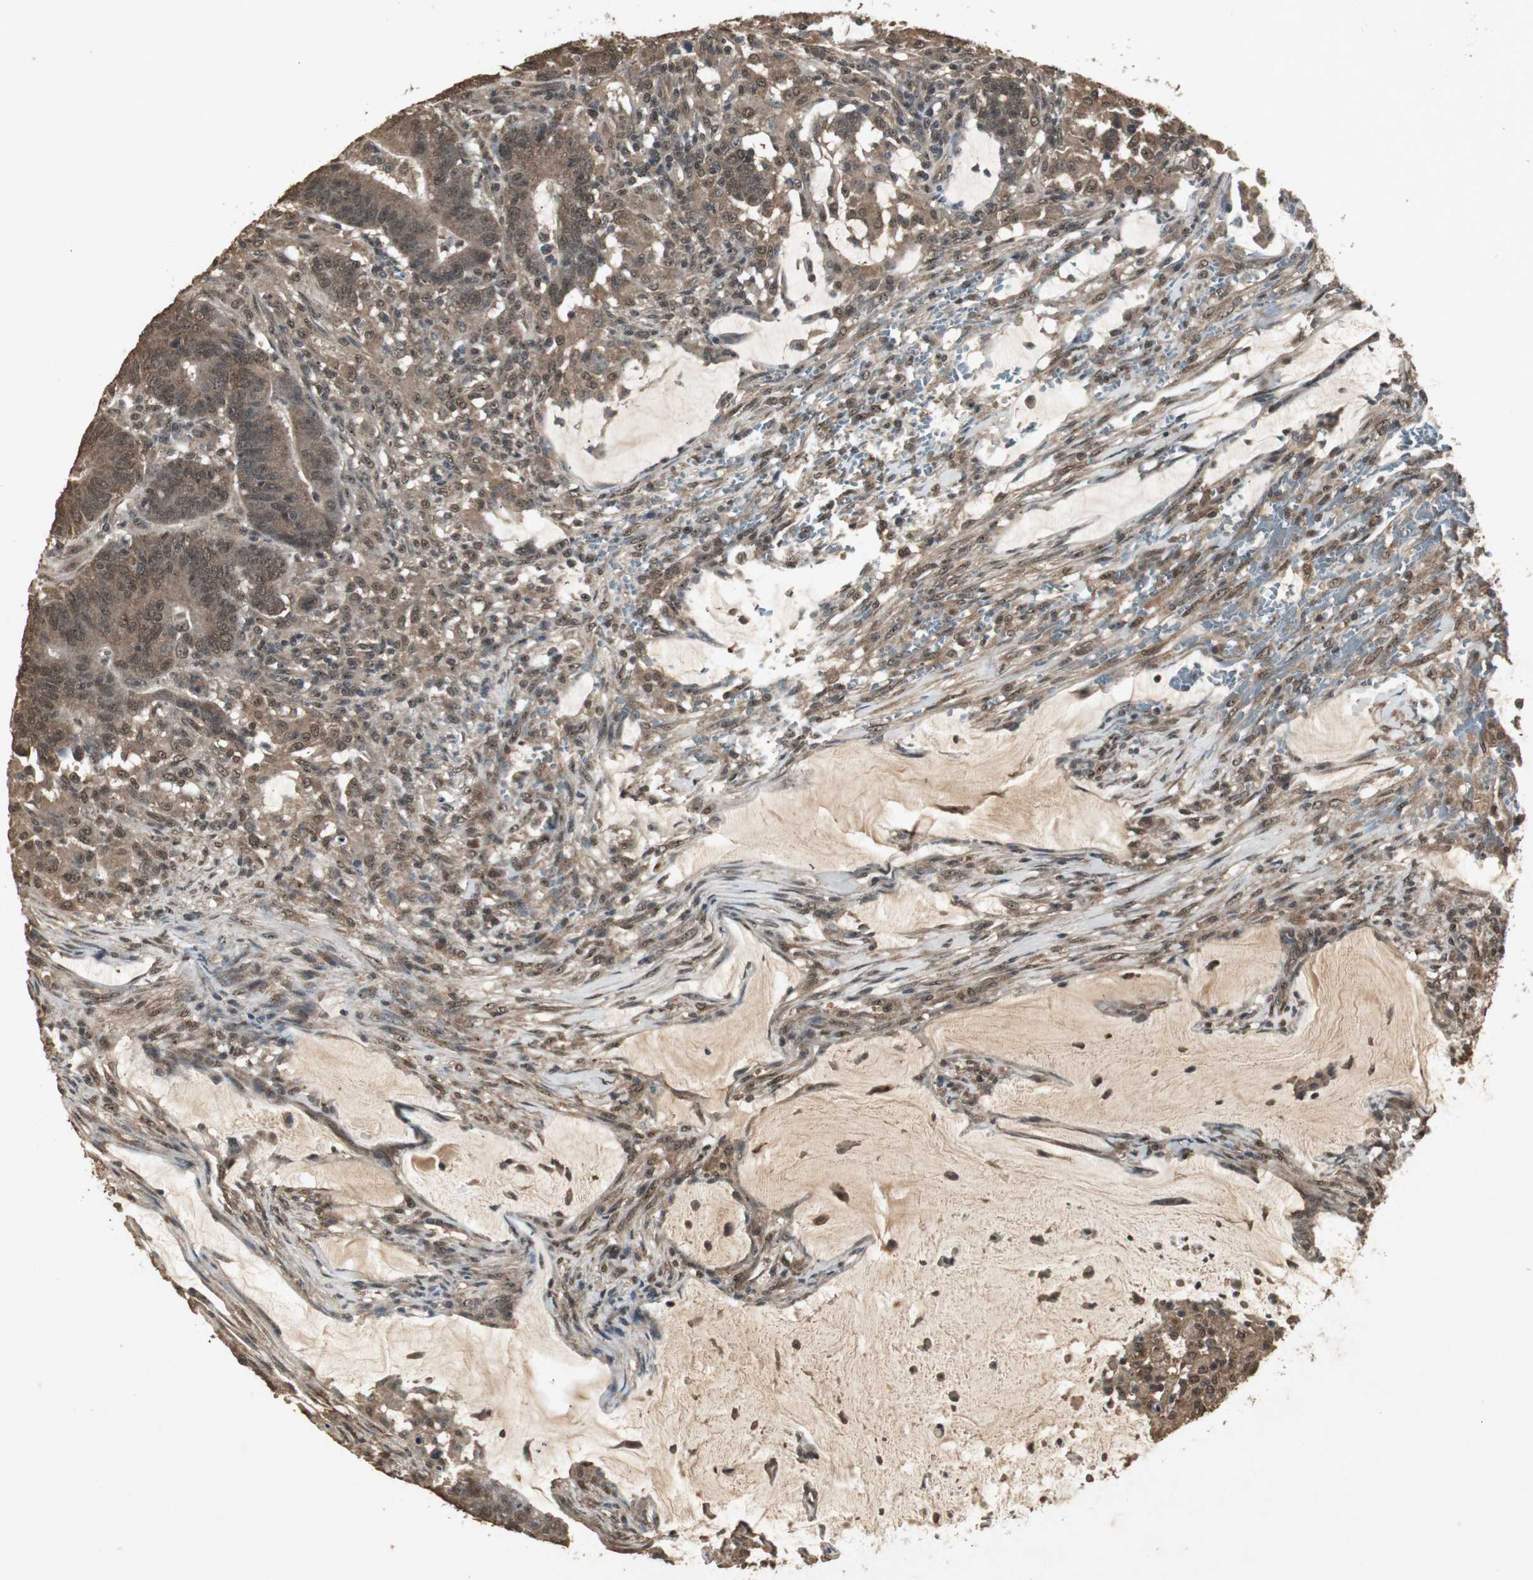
{"staining": {"intensity": "moderate", "quantity": ">75%", "location": "cytoplasmic/membranous,nuclear"}, "tissue": "colorectal cancer", "cell_type": "Tumor cells", "image_type": "cancer", "snomed": [{"axis": "morphology", "description": "Adenocarcinoma, NOS"}, {"axis": "topography", "description": "Colon"}], "caption": "This photomicrograph reveals immunohistochemistry staining of human colorectal cancer, with medium moderate cytoplasmic/membranous and nuclear positivity in approximately >75% of tumor cells.", "gene": "EMX1", "patient": {"sex": "male", "age": 45}}